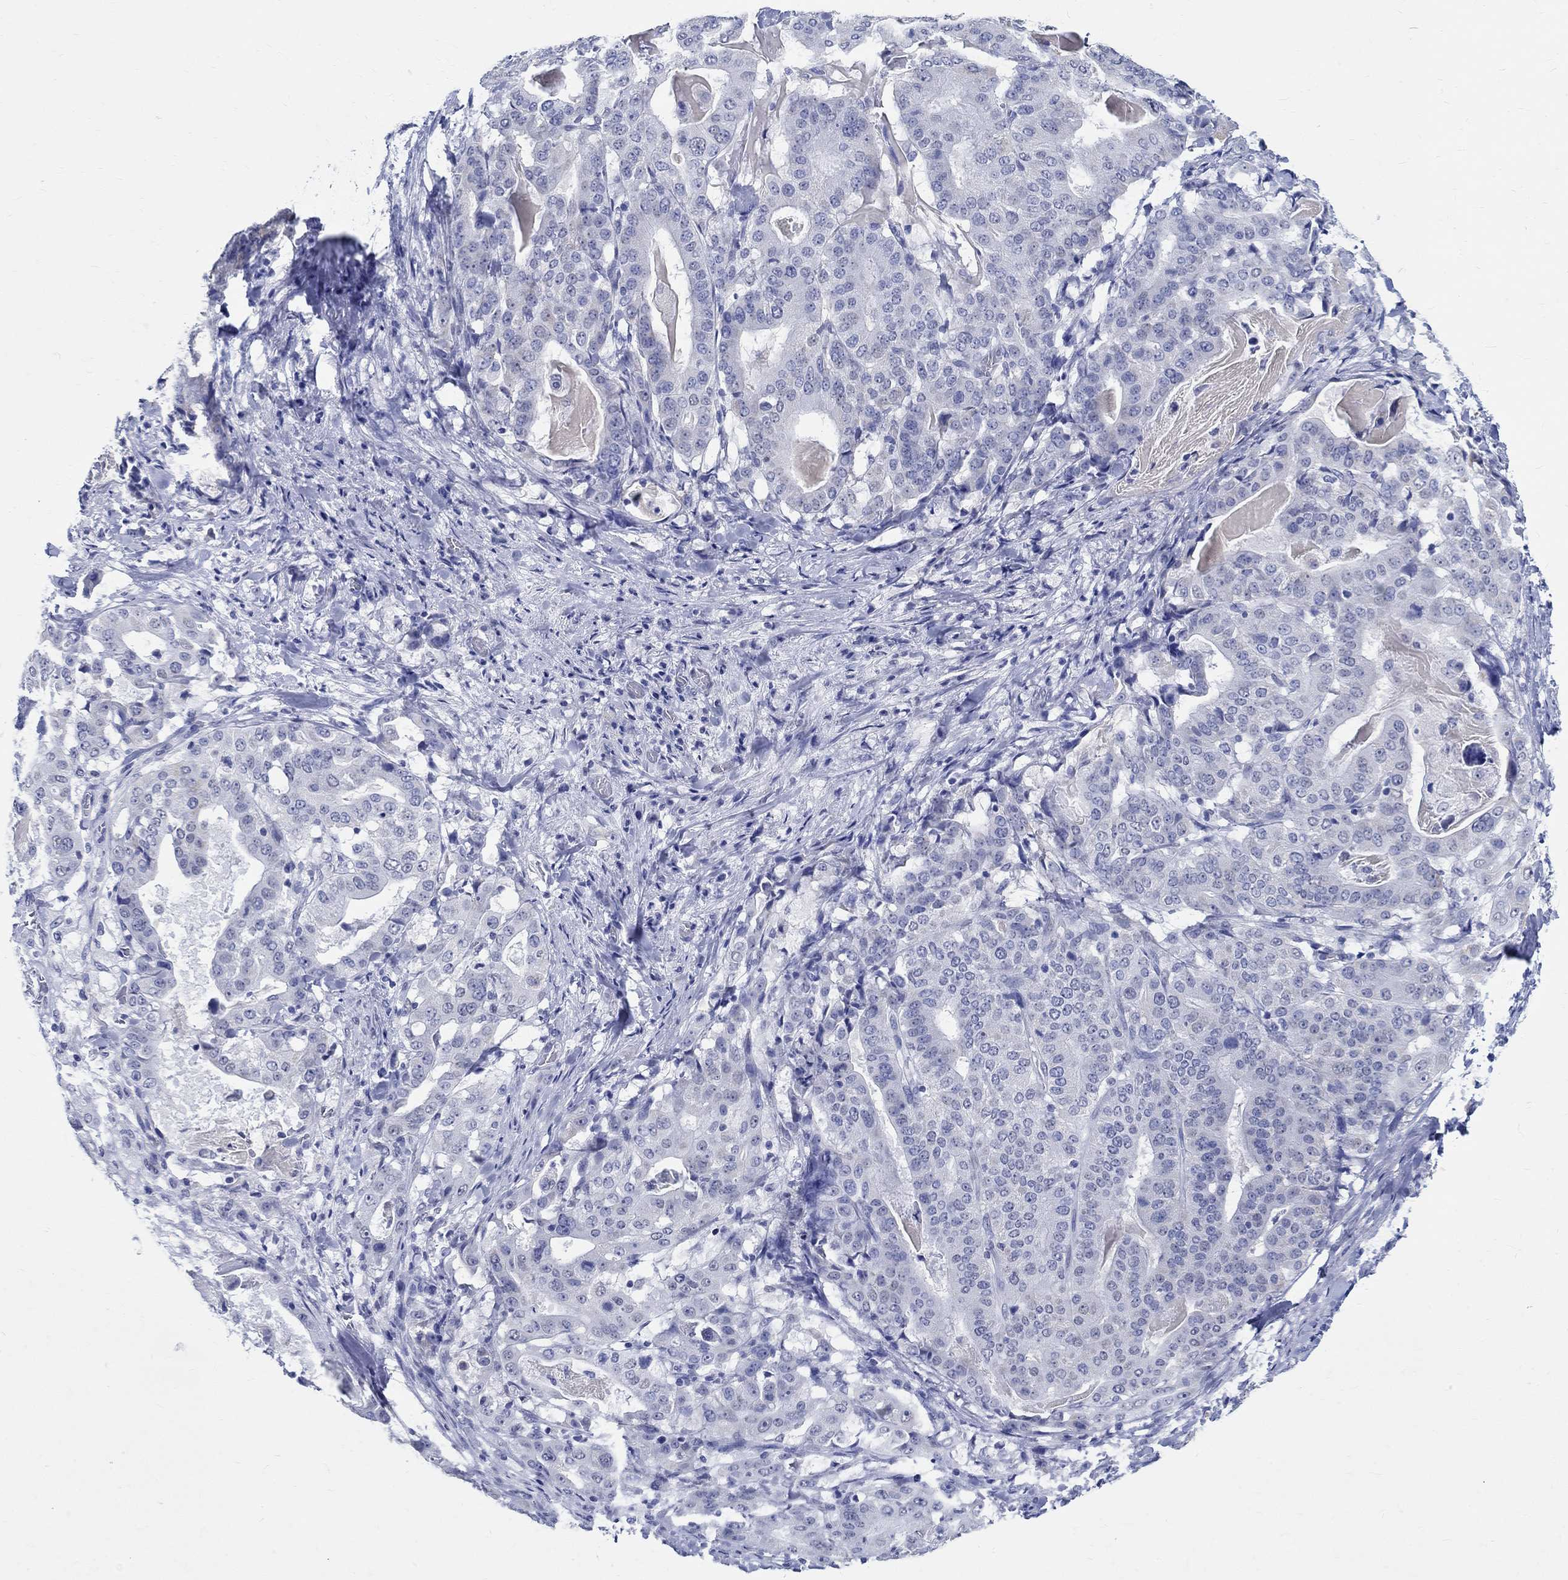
{"staining": {"intensity": "negative", "quantity": "none", "location": "none"}, "tissue": "stomach cancer", "cell_type": "Tumor cells", "image_type": "cancer", "snomed": [{"axis": "morphology", "description": "Adenocarcinoma, NOS"}, {"axis": "topography", "description": "Stomach"}], "caption": "A high-resolution histopathology image shows immunohistochemistry staining of stomach adenocarcinoma, which reveals no significant expression in tumor cells. The staining is performed using DAB brown chromogen with nuclei counter-stained in using hematoxylin.", "gene": "TSPAN16", "patient": {"sex": "male", "age": 48}}